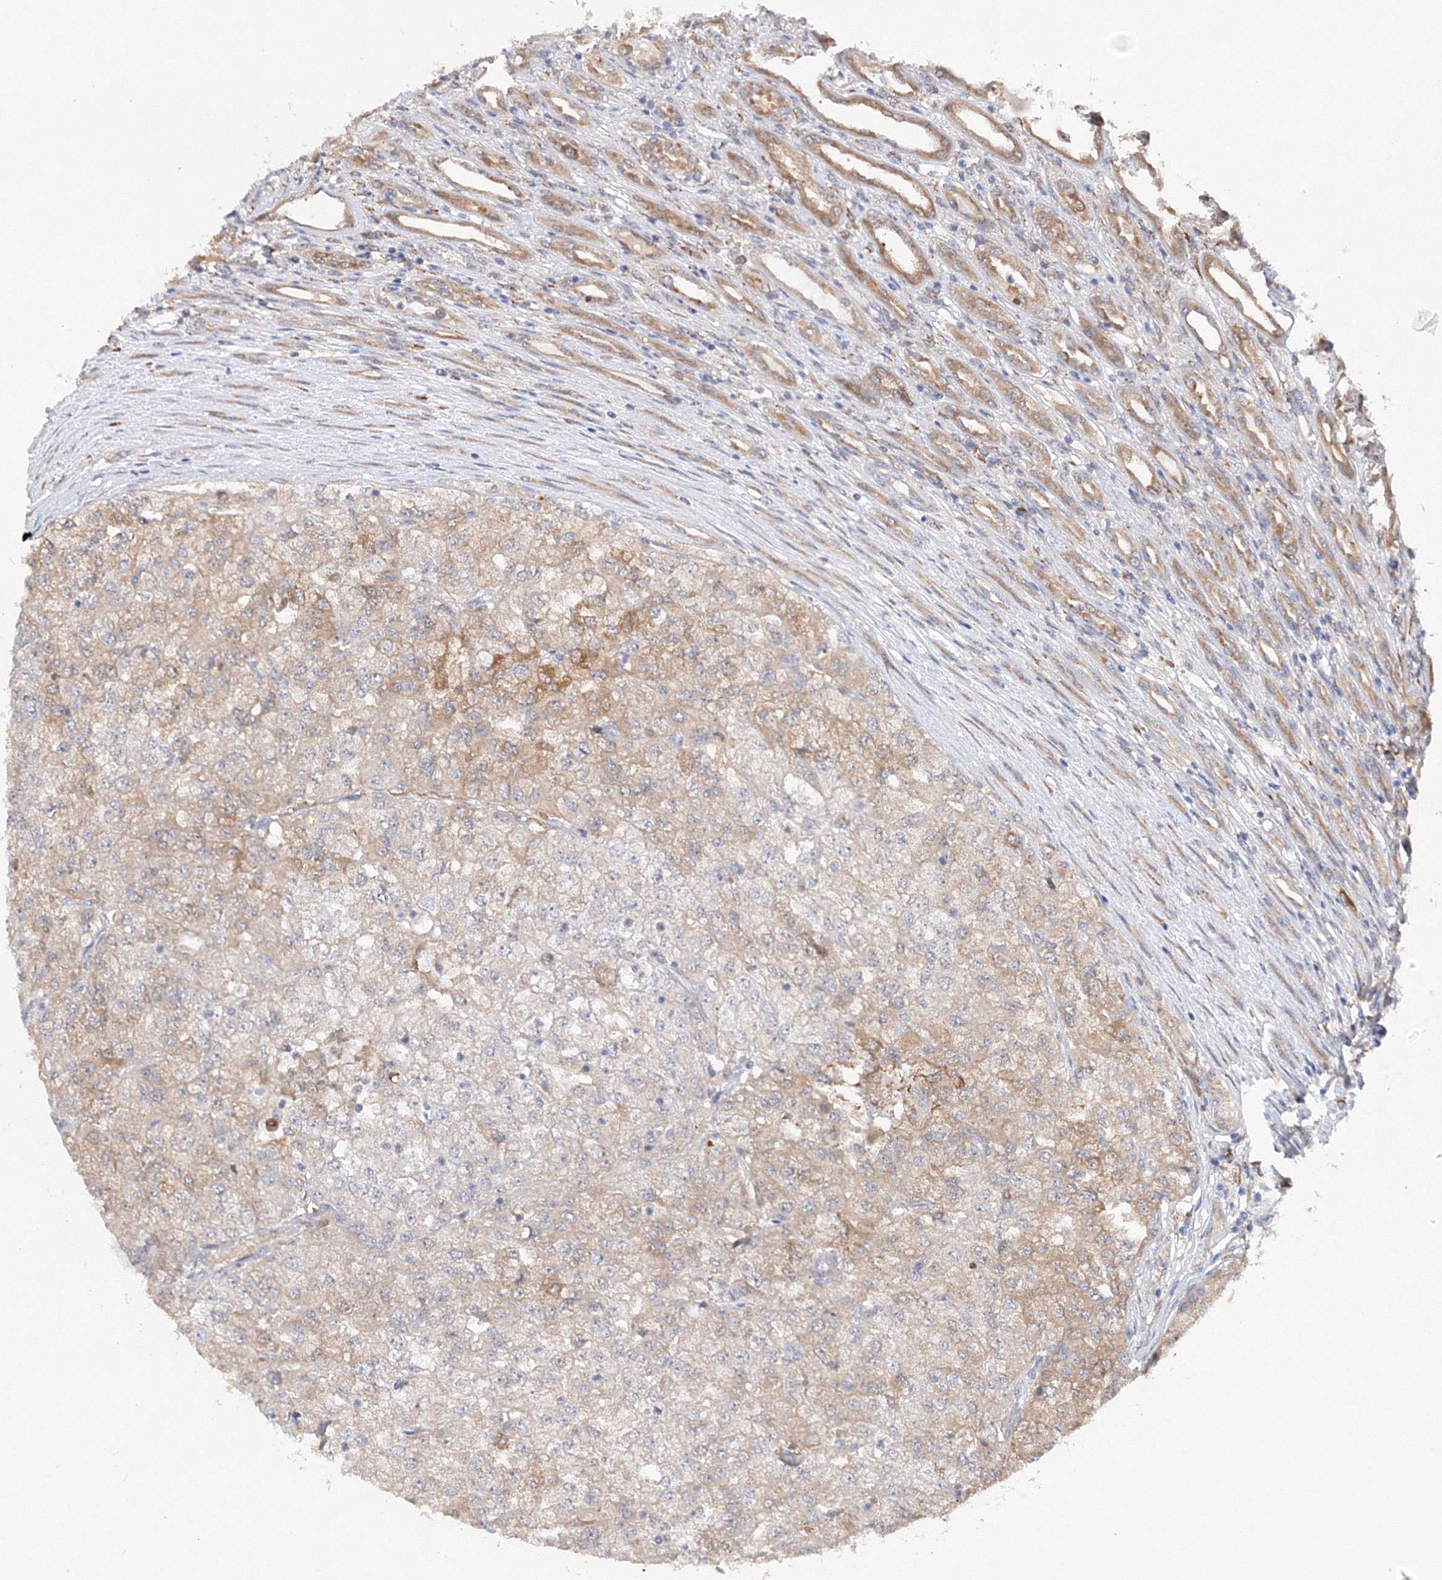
{"staining": {"intensity": "moderate", "quantity": "<25%", "location": "cytoplasmic/membranous"}, "tissue": "renal cancer", "cell_type": "Tumor cells", "image_type": "cancer", "snomed": [{"axis": "morphology", "description": "Adenocarcinoma, NOS"}, {"axis": "topography", "description": "Kidney"}], "caption": "A brown stain highlights moderate cytoplasmic/membranous staining of a protein in renal cancer (adenocarcinoma) tumor cells.", "gene": "DIS3L2", "patient": {"sex": "female", "age": 54}}